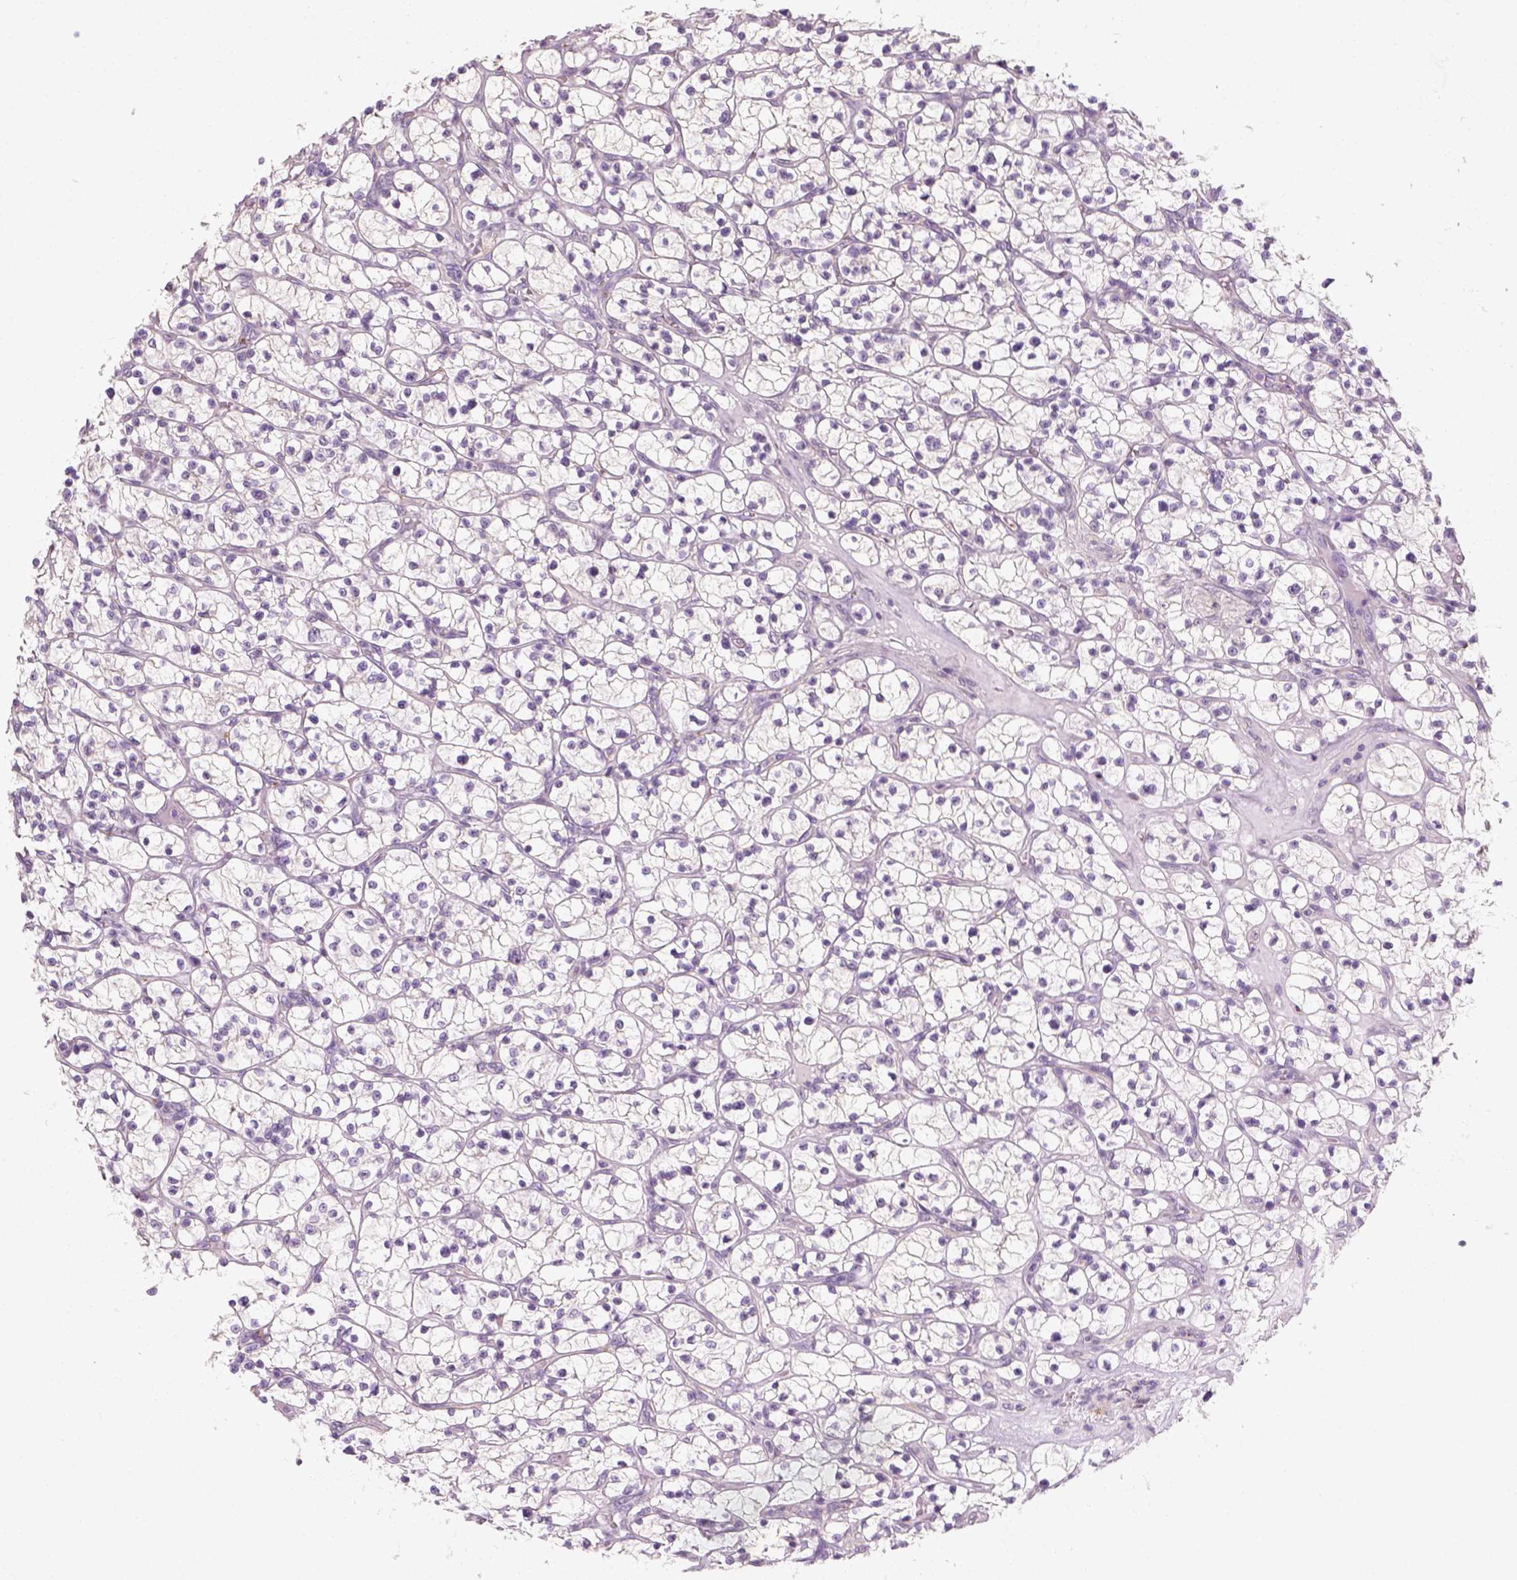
{"staining": {"intensity": "negative", "quantity": "none", "location": "none"}, "tissue": "renal cancer", "cell_type": "Tumor cells", "image_type": "cancer", "snomed": [{"axis": "morphology", "description": "Adenocarcinoma, NOS"}, {"axis": "topography", "description": "Kidney"}], "caption": "Image shows no significant protein expression in tumor cells of renal adenocarcinoma.", "gene": "FAM163B", "patient": {"sex": "female", "age": 64}}